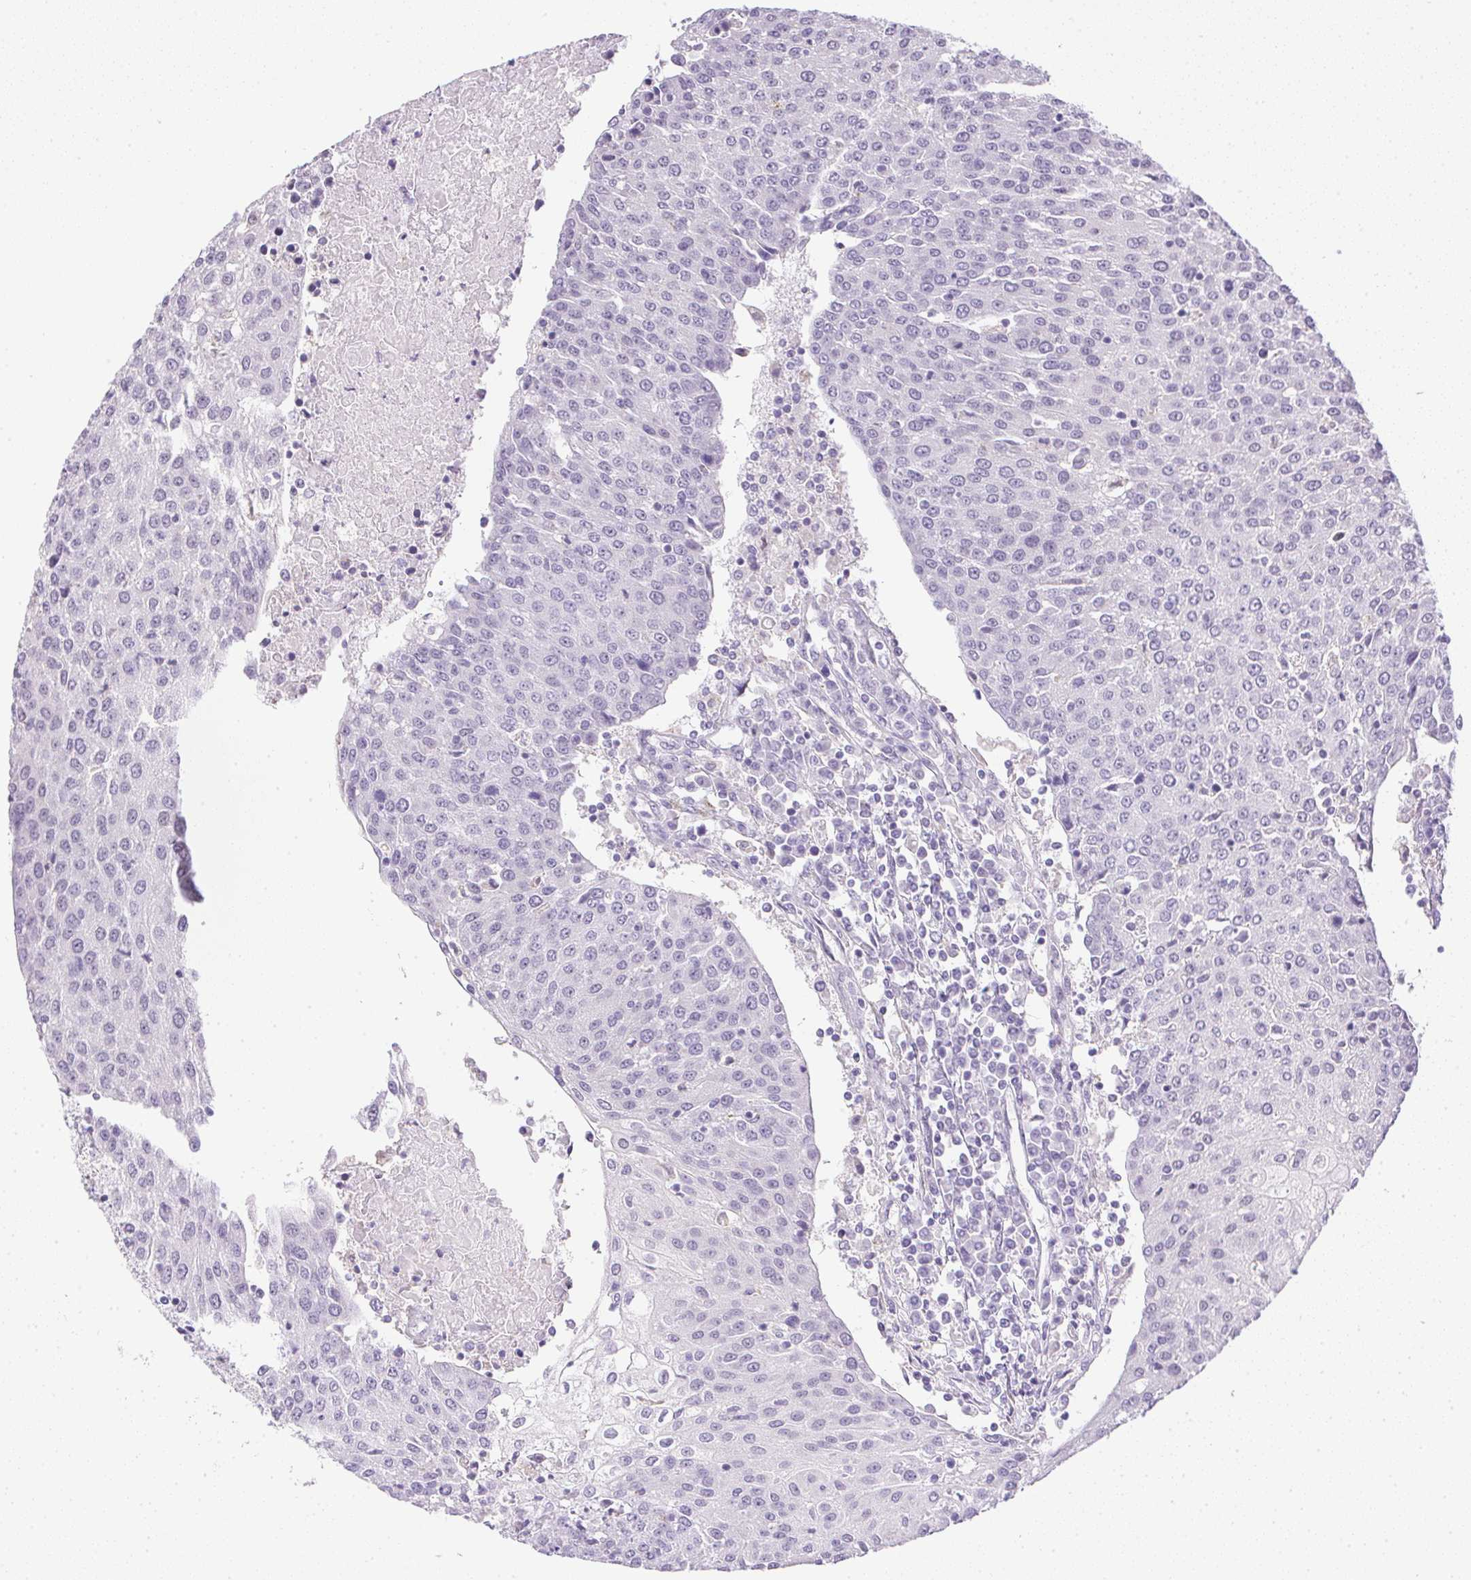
{"staining": {"intensity": "negative", "quantity": "none", "location": "none"}, "tissue": "urothelial cancer", "cell_type": "Tumor cells", "image_type": "cancer", "snomed": [{"axis": "morphology", "description": "Urothelial carcinoma, High grade"}, {"axis": "topography", "description": "Urinary bladder"}], "caption": "Histopathology image shows no protein staining in tumor cells of urothelial carcinoma (high-grade) tissue. (DAB immunohistochemistry visualized using brightfield microscopy, high magnification).", "gene": "PRL", "patient": {"sex": "female", "age": 85}}